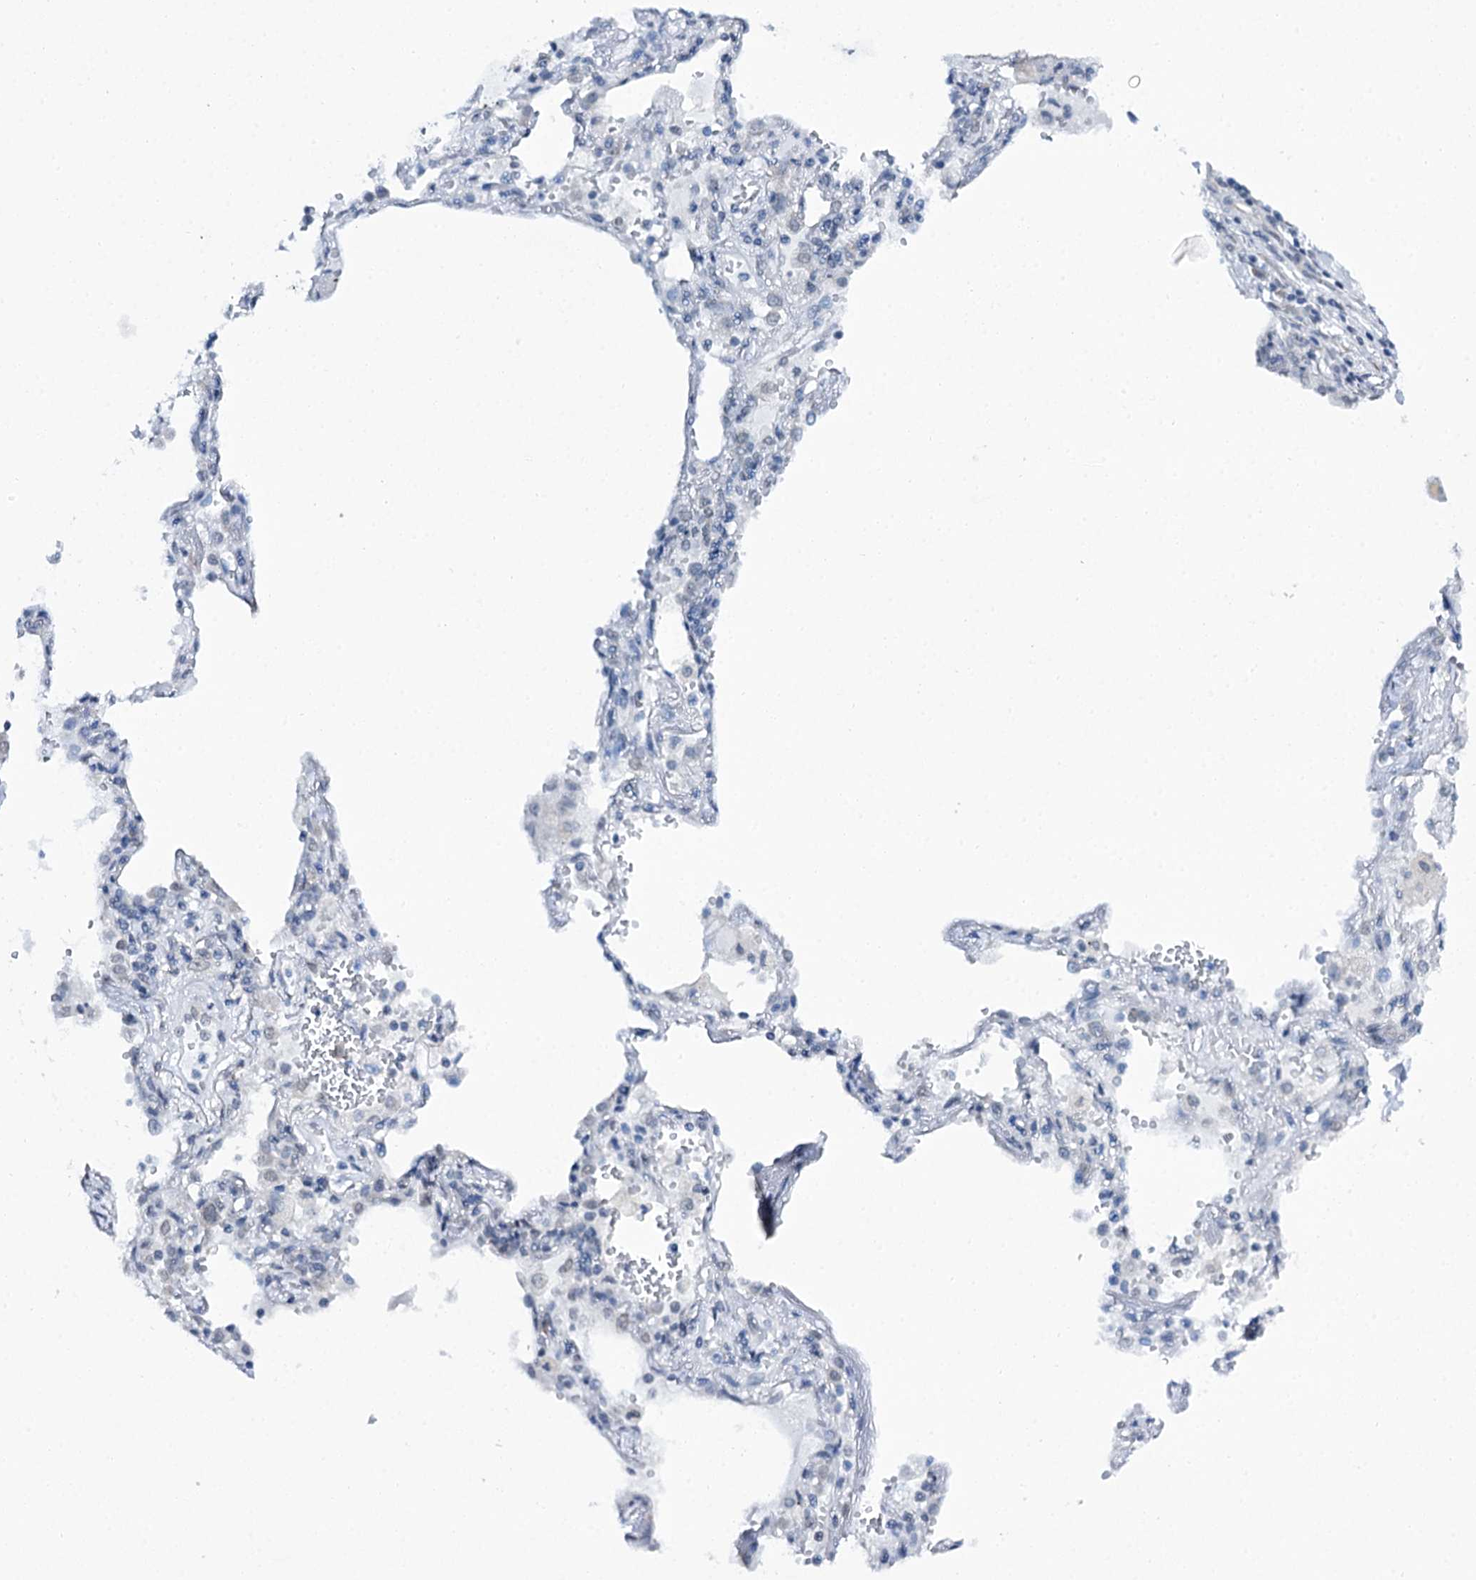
{"staining": {"intensity": "negative", "quantity": "none", "location": "none"}, "tissue": "lung cancer", "cell_type": "Tumor cells", "image_type": "cancer", "snomed": [{"axis": "morphology", "description": "Squamous cell carcinoma, NOS"}, {"axis": "topography", "description": "Lung"}], "caption": "The immunohistochemistry (IHC) photomicrograph has no significant positivity in tumor cells of squamous cell carcinoma (lung) tissue. (DAB immunohistochemistry (IHC) with hematoxylin counter stain).", "gene": "SPATS2", "patient": {"sex": "female", "age": 73}}